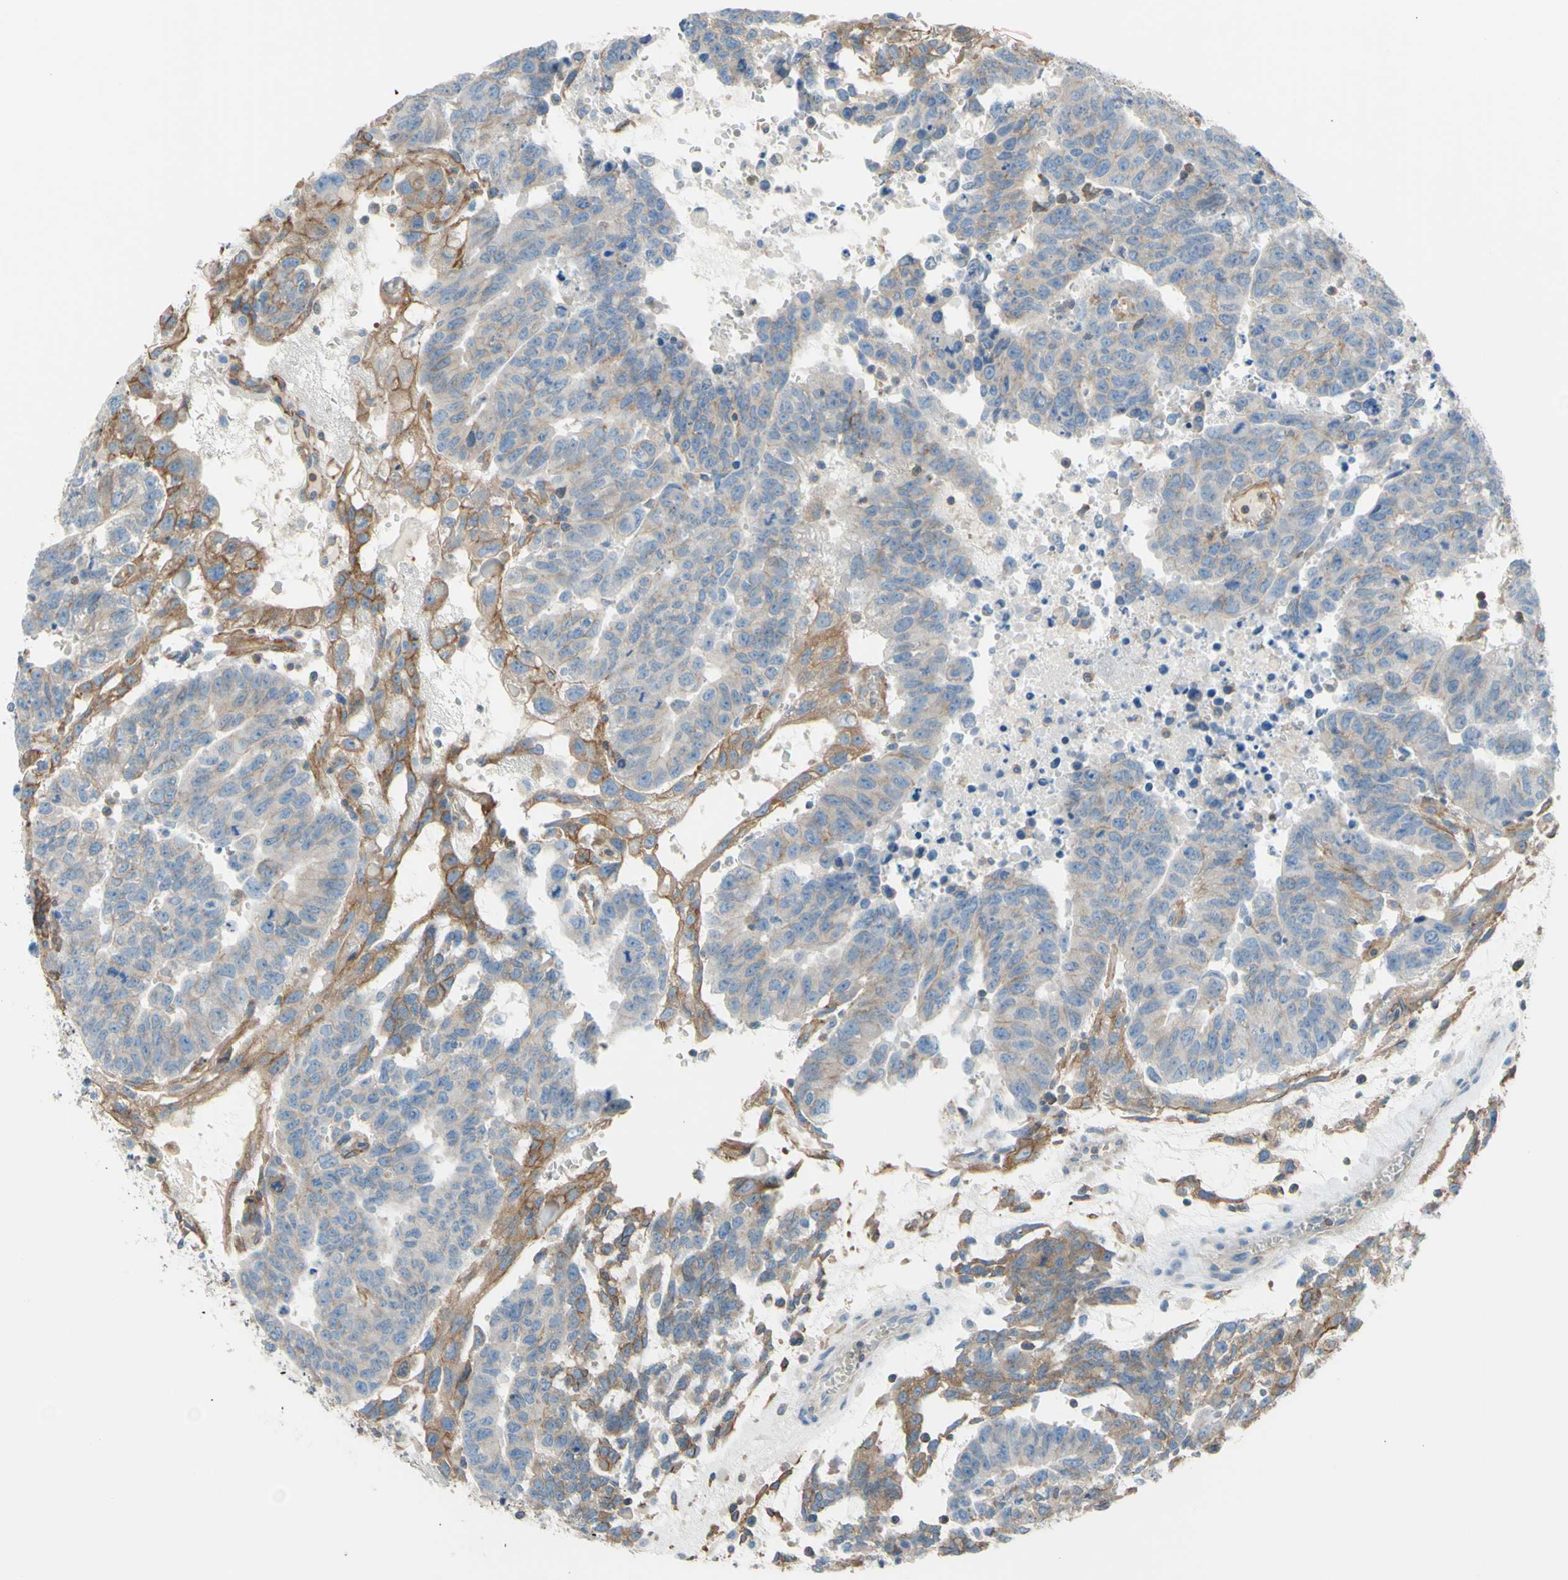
{"staining": {"intensity": "moderate", "quantity": "<25%", "location": "cytoplasmic/membranous"}, "tissue": "testis cancer", "cell_type": "Tumor cells", "image_type": "cancer", "snomed": [{"axis": "morphology", "description": "Seminoma, NOS"}, {"axis": "morphology", "description": "Carcinoma, Embryonal, NOS"}, {"axis": "topography", "description": "Testis"}], "caption": "Immunohistochemistry (IHC) (DAB) staining of human testis cancer (embryonal carcinoma) exhibits moderate cytoplasmic/membranous protein expression in about <25% of tumor cells.", "gene": "ADD1", "patient": {"sex": "male", "age": 52}}